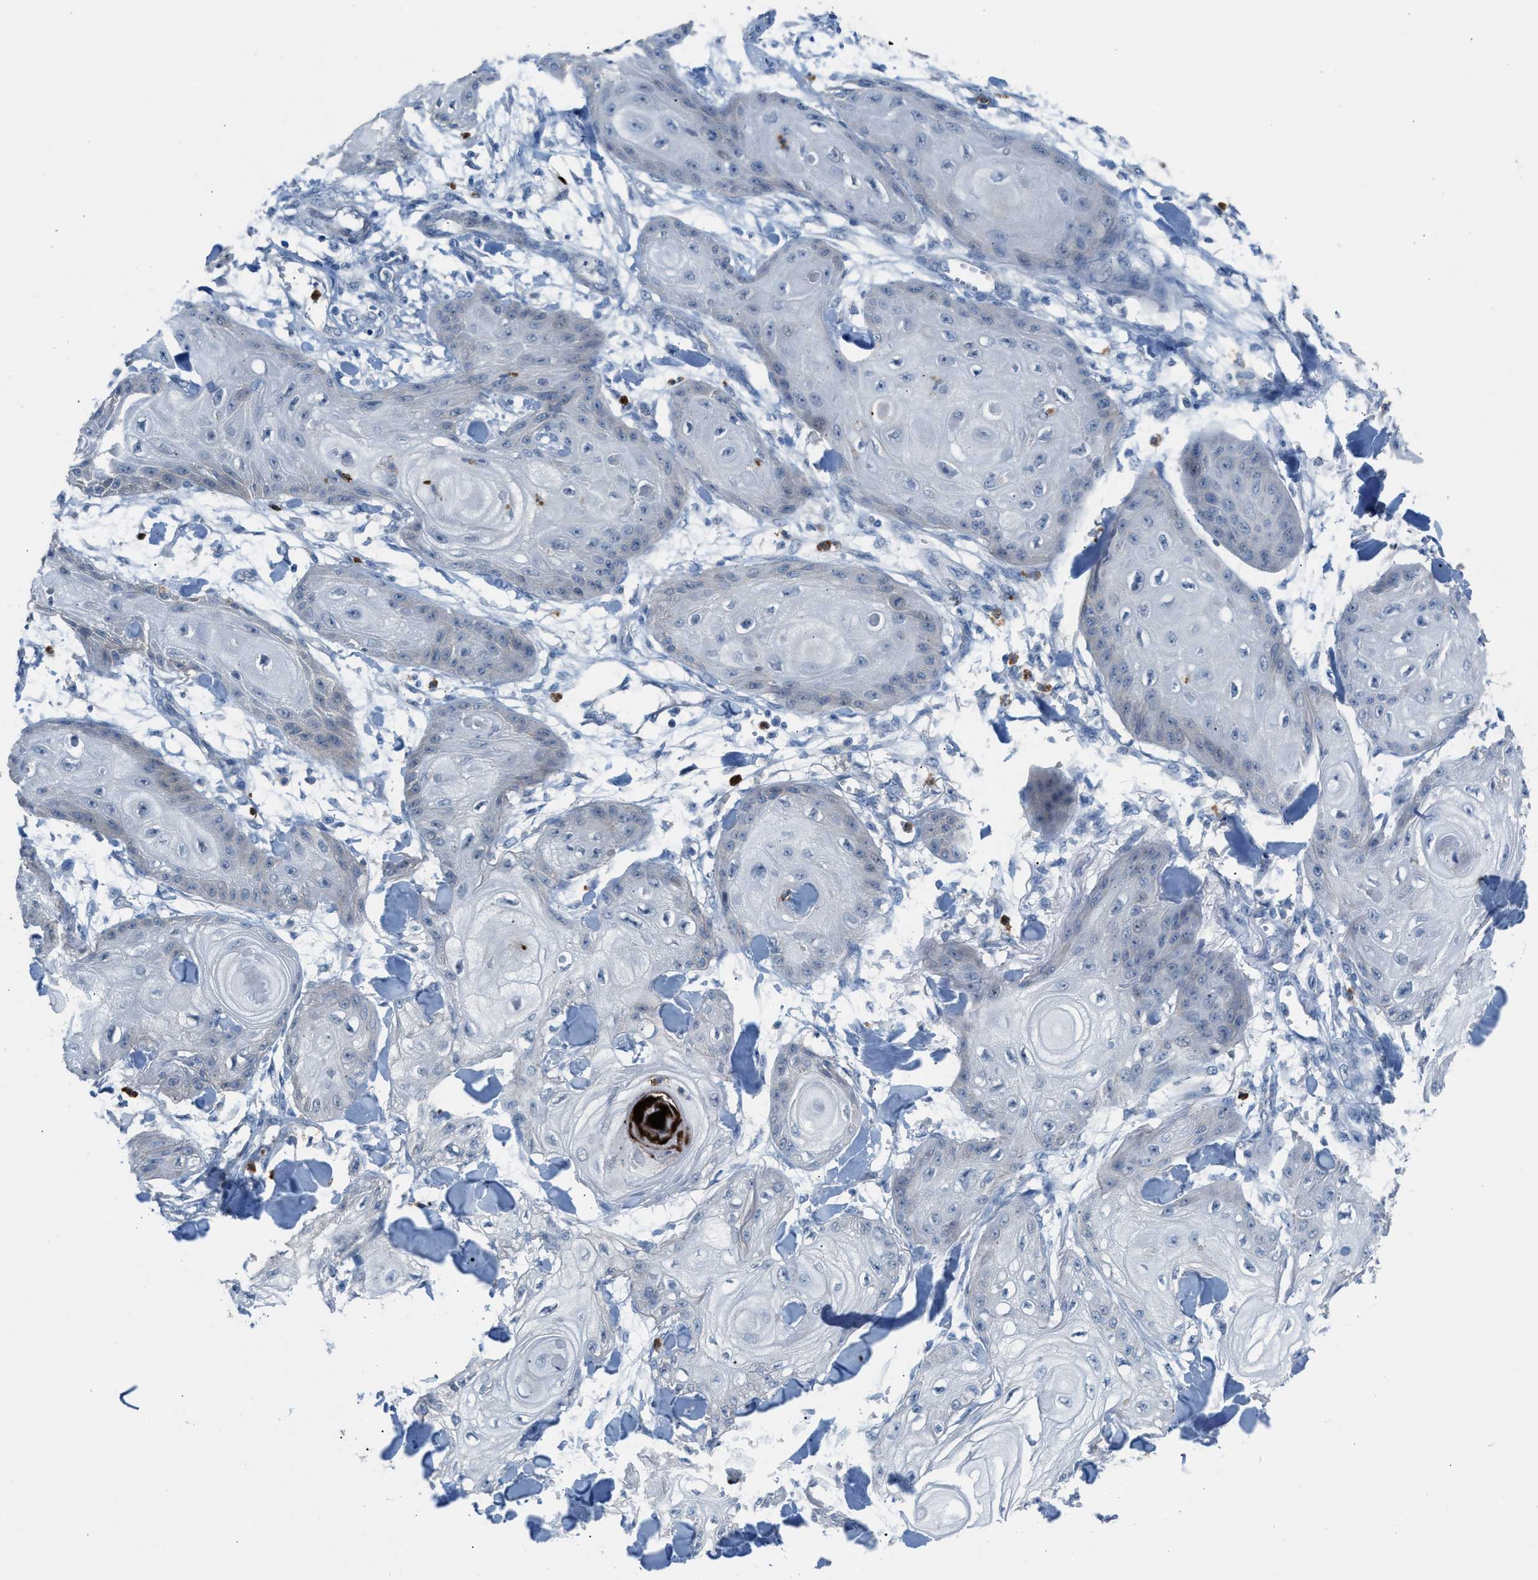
{"staining": {"intensity": "negative", "quantity": "none", "location": "none"}, "tissue": "skin cancer", "cell_type": "Tumor cells", "image_type": "cancer", "snomed": [{"axis": "morphology", "description": "Squamous cell carcinoma, NOS"}, {"axis": "topography", "description": "Skin"}], "caption": "An immunohistochemistry (IHC) micrograph of squamous cell carcinoma (skin) is shown. There is no staining in tumor cells of squamous cell carcinoma (skin). (DAB immunohistochemistry (IHC) with hematoxylin counter stain).", "gene": "CFAP77", "patient": {"sex": "male", "age": 74}}